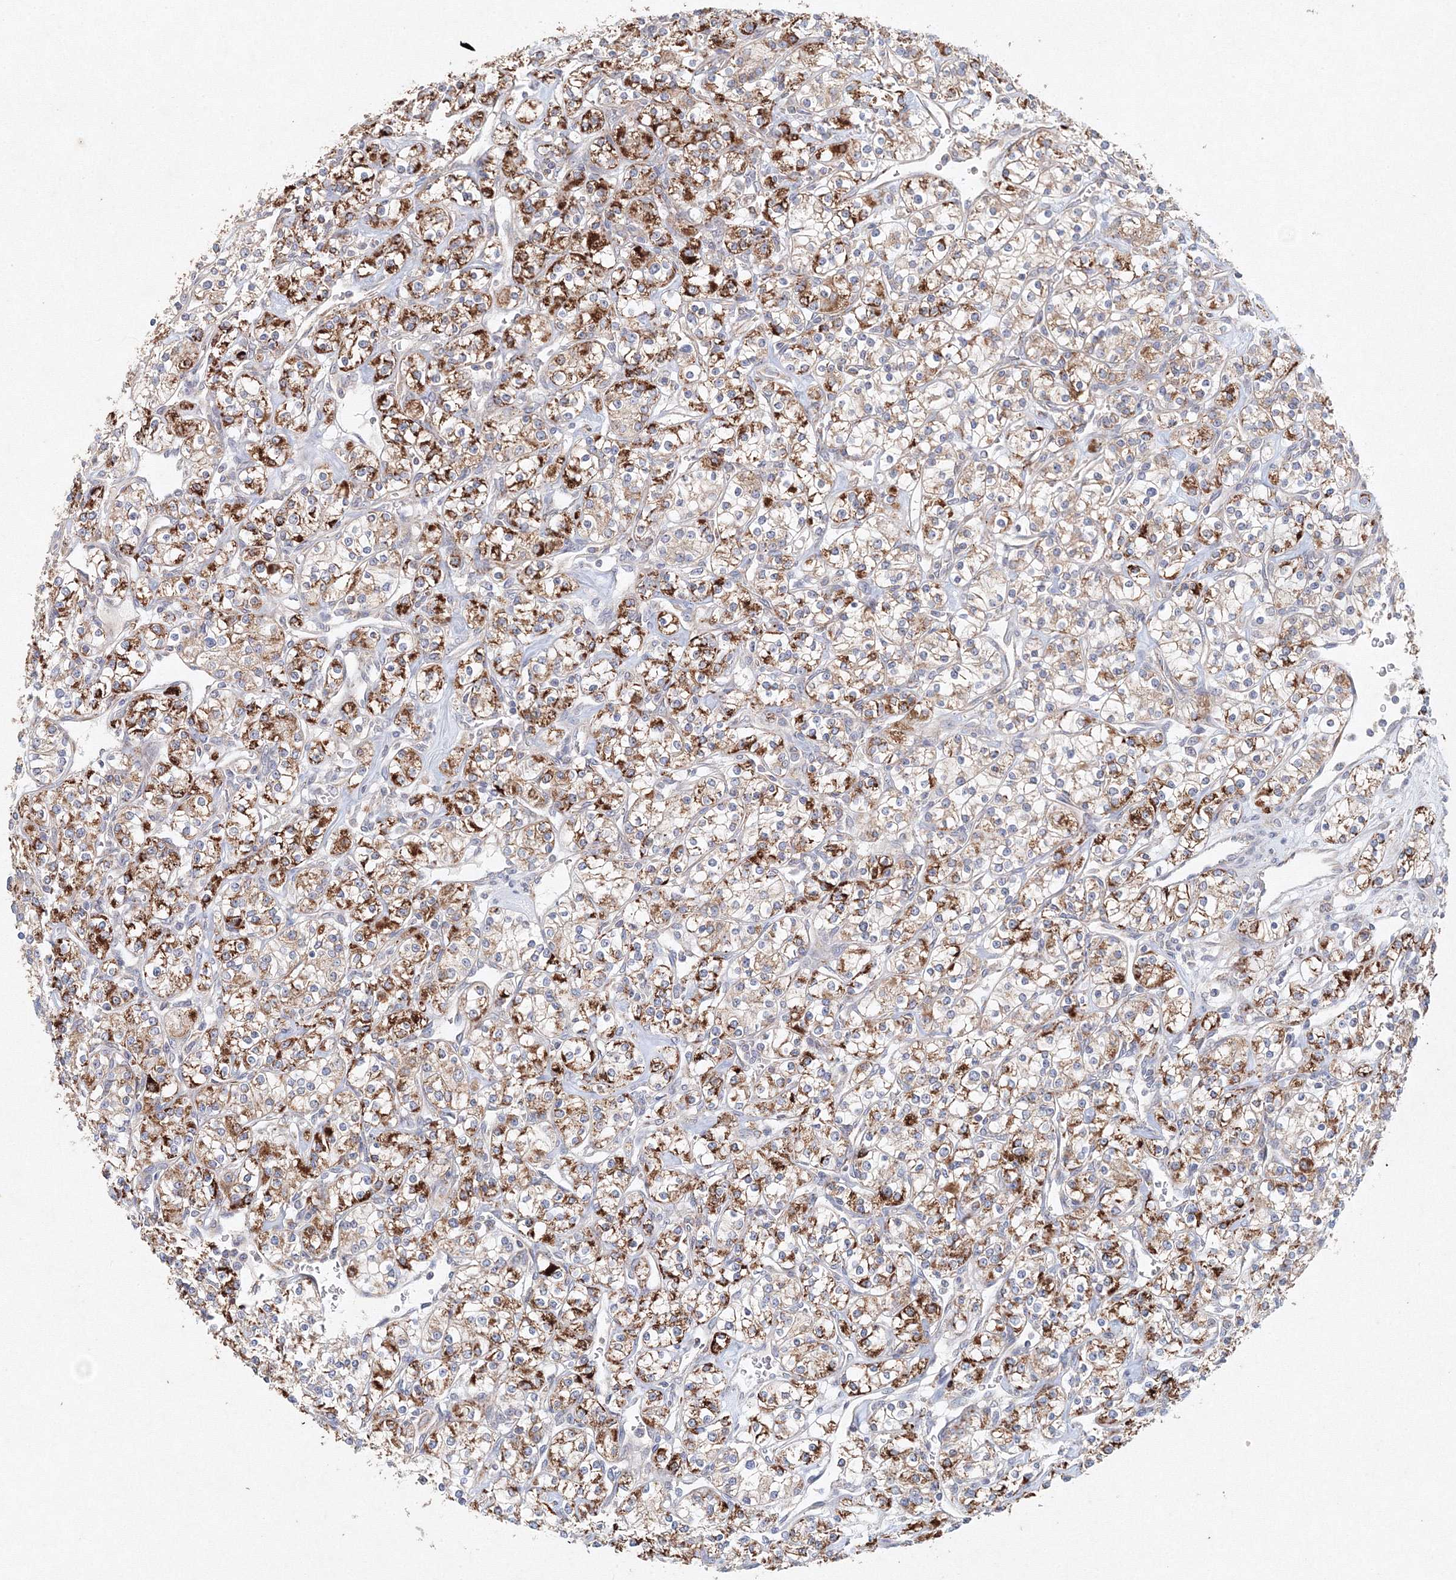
{"staining": {"intensity": "strong", "quantity": "25%-75%", "location": "cytoplasmic/membranous"}, "tissue": "renal cancer", "cell_type": "Tumor cells", "image_type": "cancer", "snomed": [{"axis": "morphology", "description": "Adenocarcinoma, NOS"}, {"axis": "topography", "description": "Kidney"}], "caption": "A high-resolution image shows IHC staining of renal adenocarcinoma, which displays strong cytoplasmic/membranous expression in approximately 25%-75% of tumor cells.", "gene": "WDR49", "patient": {"sex": "male", "age": 77}}